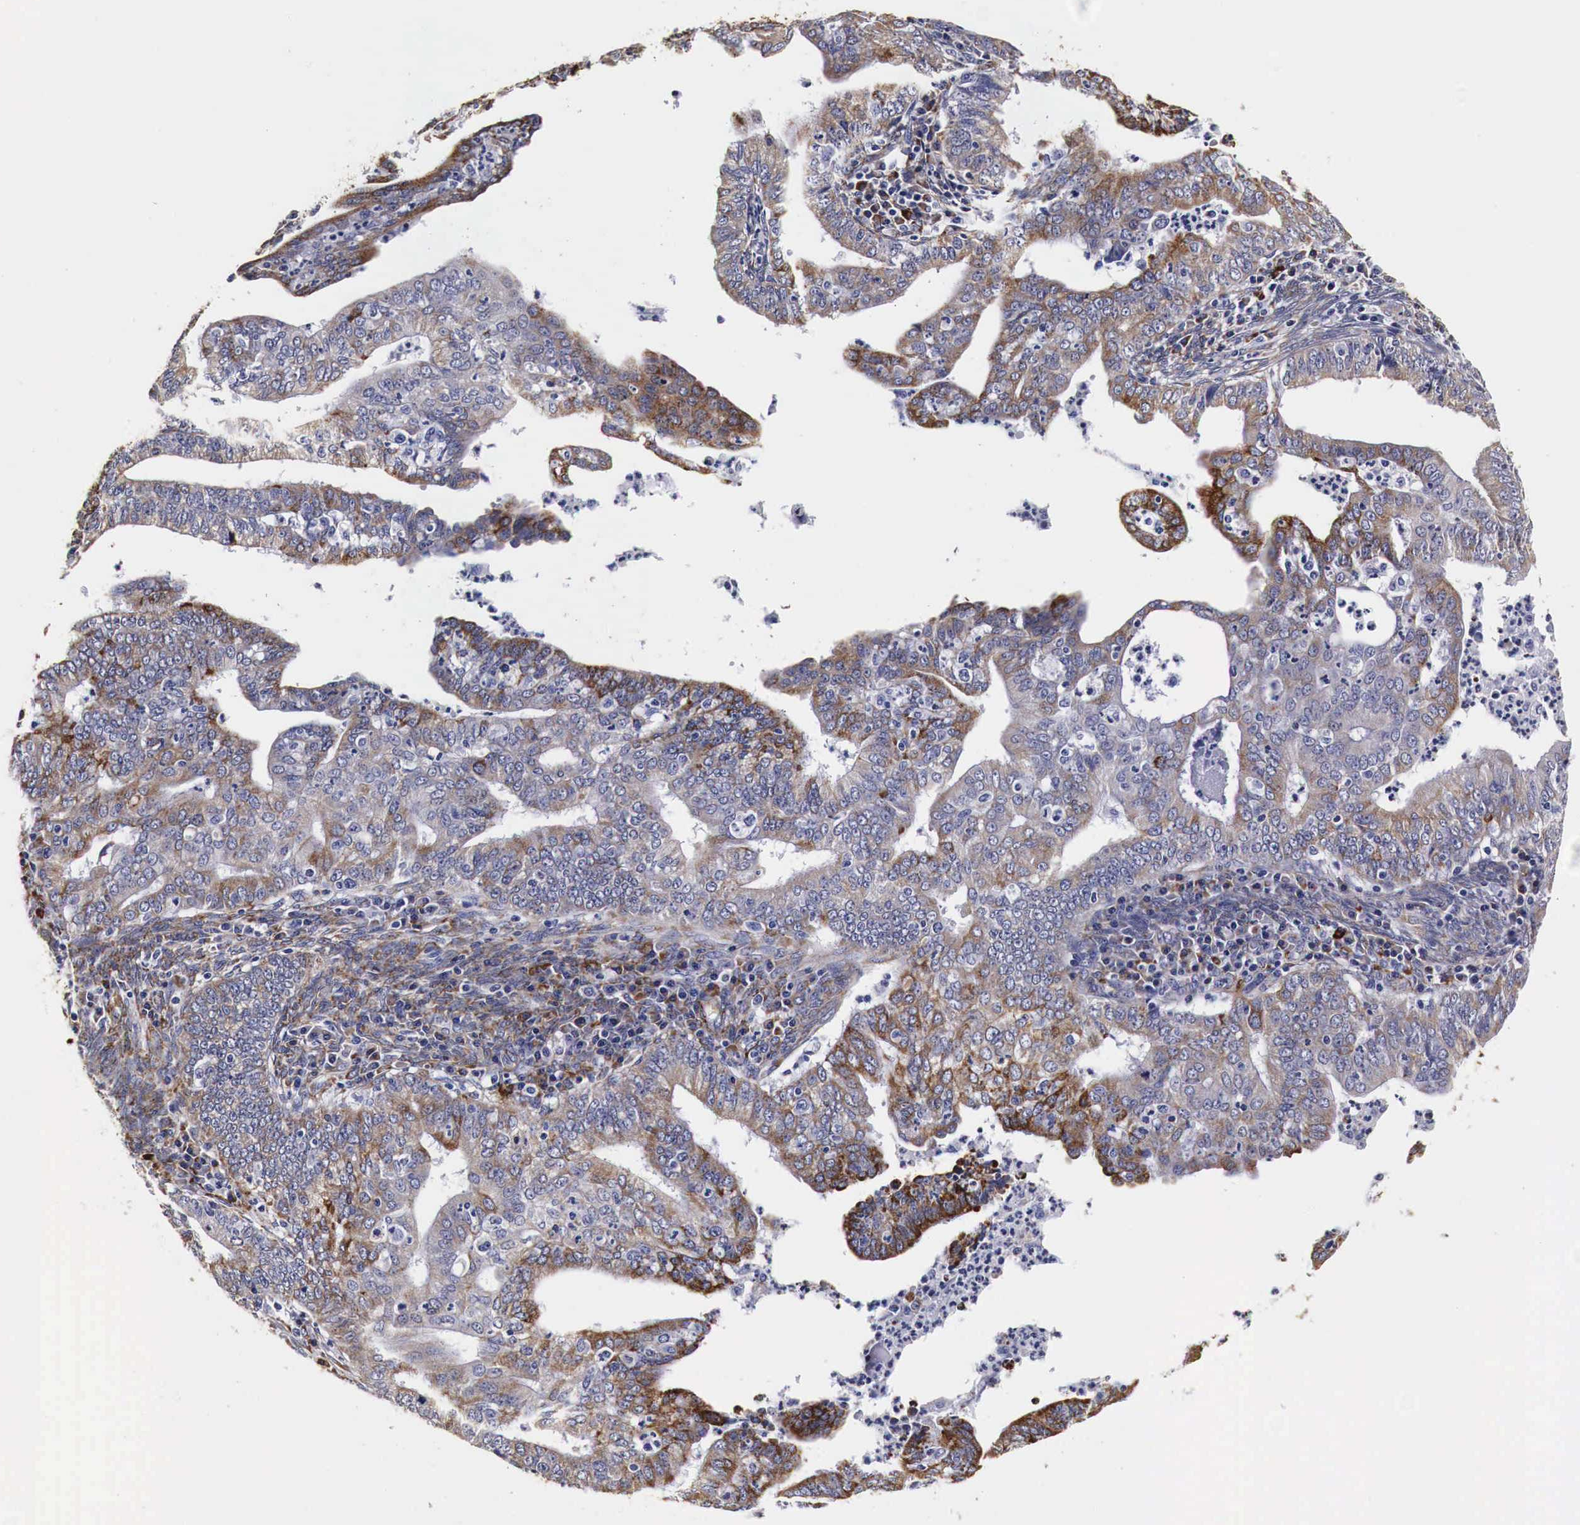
{"staining": {"intensity": "moderate", "quantity": "25%-75%", "location": "cytoplasmic/membranous"}, "tissue": "endometrial cancer", "cell_type": "Tumor cells", "image_type": "cancer", "snomed": [{"axis": "morphology", "description": "Adenocarcinoma, NOS"}, {"axis": "topography", "description": "Endometrium"}], "caption": "Moderate cytoplasmic/membranous protein staining is identified in approximately 25%-75% of tumor cells in adenocarcinoma (endometrial). (DAB (3,3'-diaminobenzidine) = brown stain, brightfield microscopy at high magnification).", "gene": "CKAP4", "patient": {"sex": "female", "age": 66}}